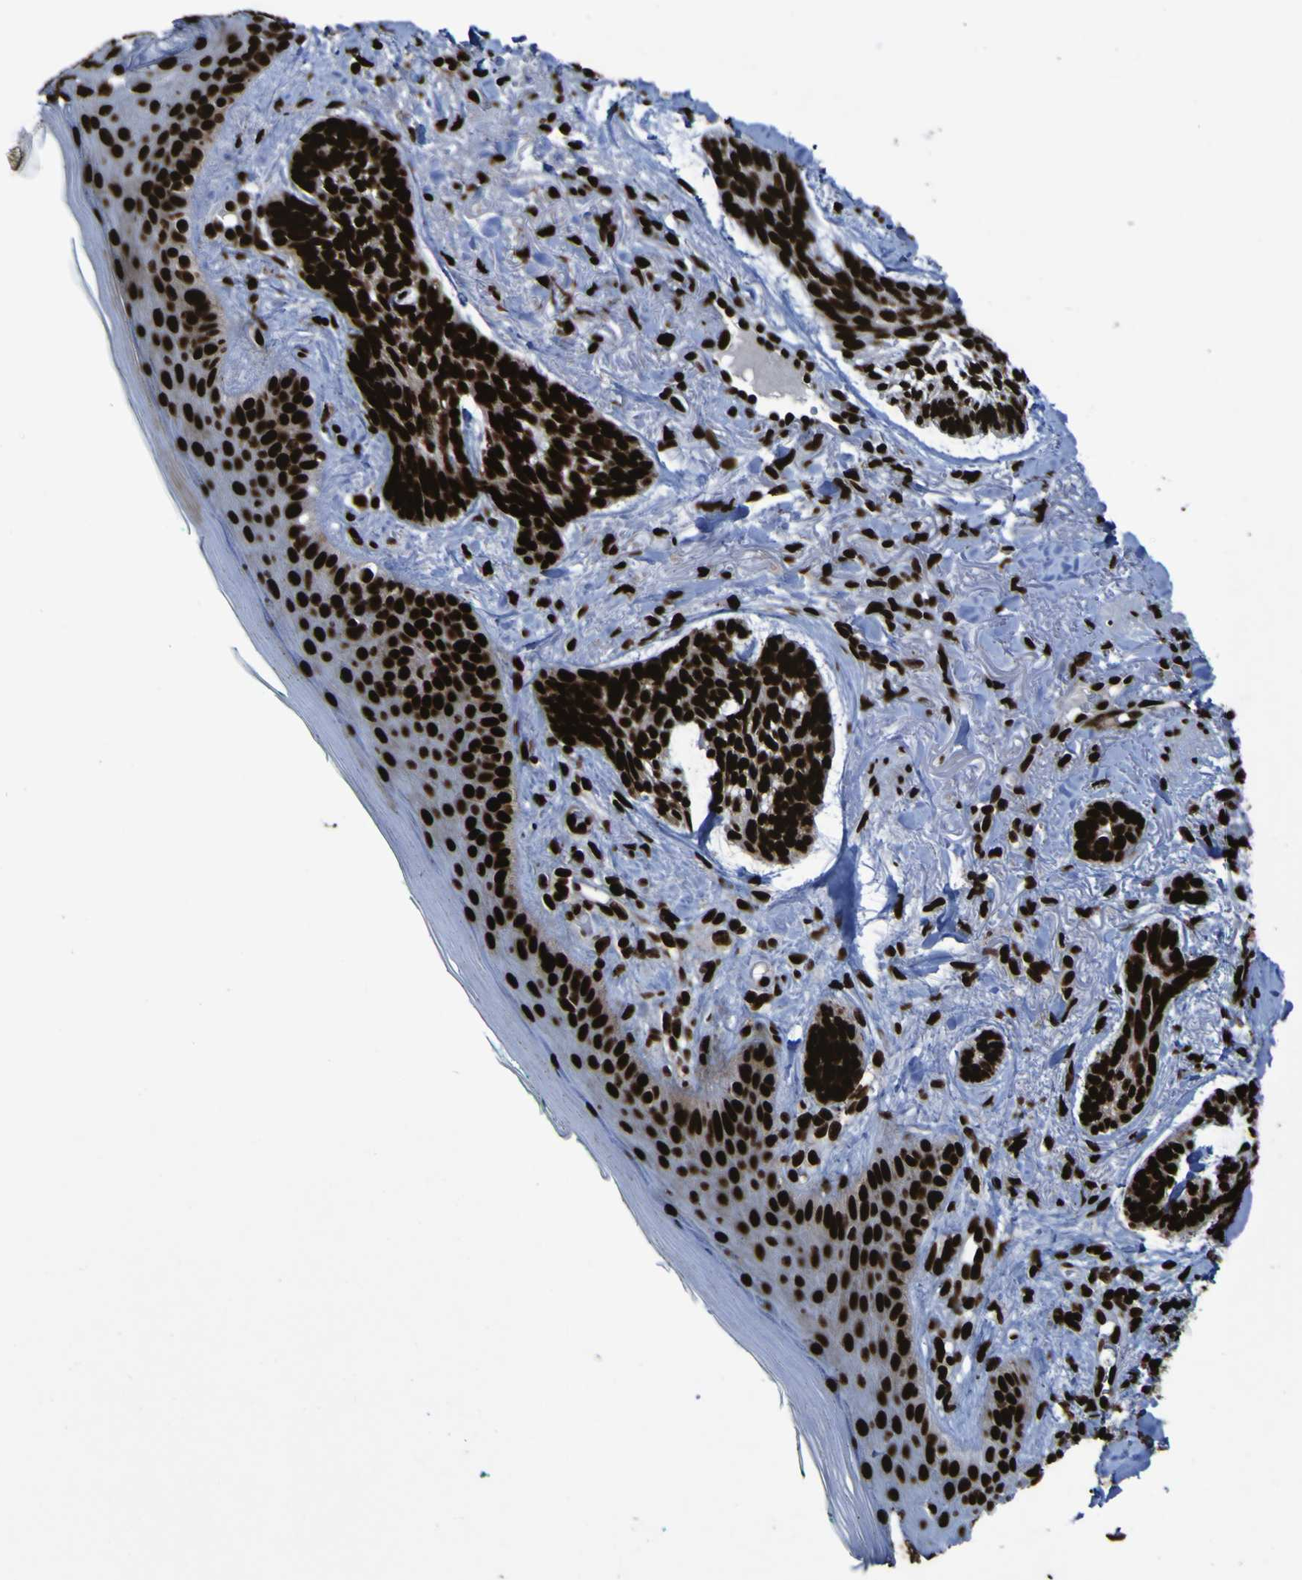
{"staining": {"intensity": "strong", "quantity": ">75%", "location": "nuclear"}, "tissue": "skin cancer", "cell_type": "Tumor cells", "image_type": "cancer", "snomed": [{"axis": "morphology", "description": "Basal cell carcinoma"}, {"axis": "topography", "description": "Skin"}], "caption": "A micrograph of human basal cell carcinoma (skin) stained for a protein demonstrates strong nuclear brown staining in tumor cells. (Stains: DAB (3,3'-diaminobenzidine) in brown, nuclei in blue, Microscopy: brightfield microscopy at high magnification).", "gene": "NPM1", "patient": {"sex": "male", "age": 43}}